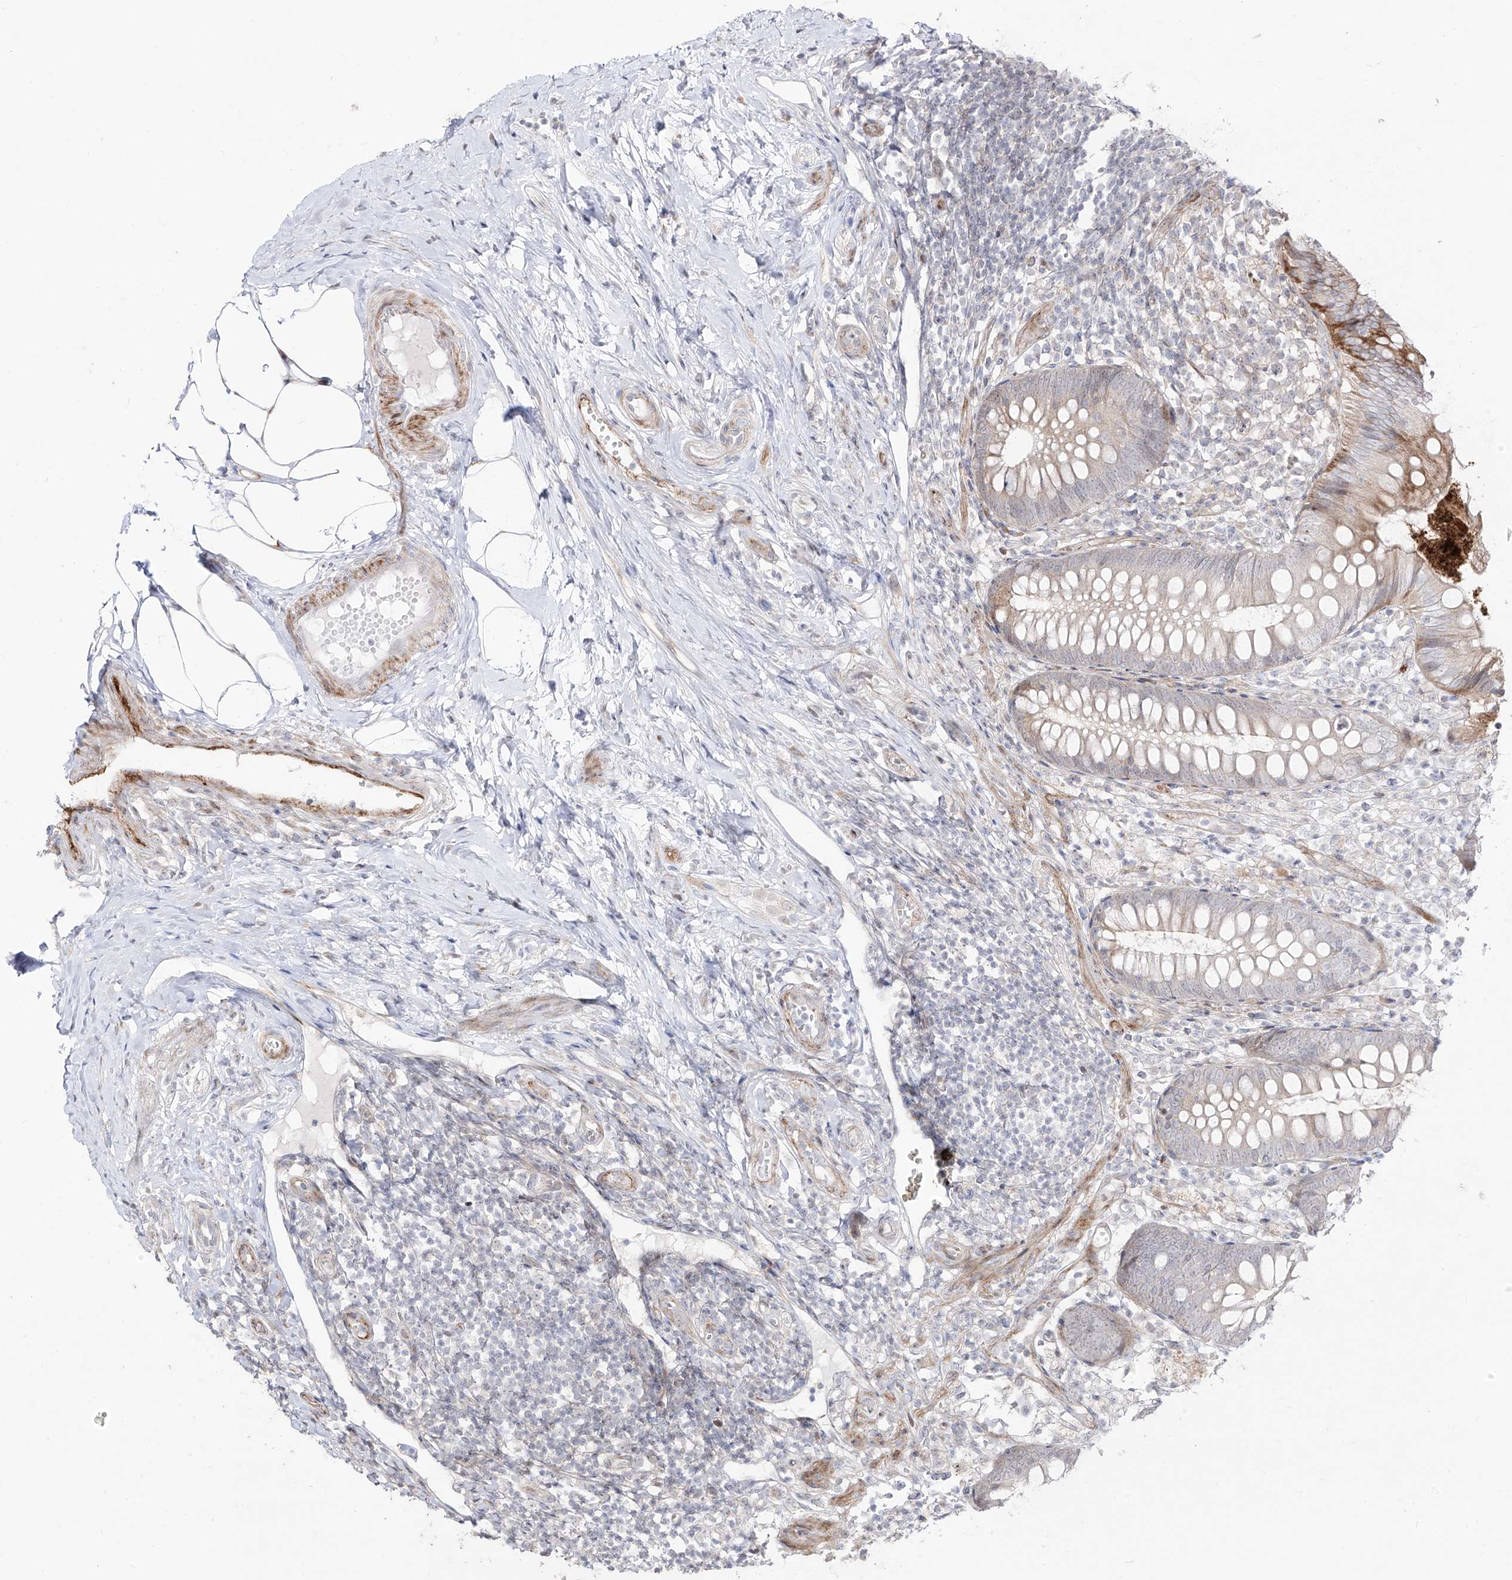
{"staining": {"intensity": "moderate", "quantity": "<25%", "location": "cytoplasmic/membranous,nuclear"}, "tissue": "appendix", "cell_type": "Glandular cells", "image_type": "normal", "snomed": [{"axis": "morphology", "description": "Normal tissue, NOS"}, {"axis": "topography", "description": "Appendix"}], "caption": "A histopathology image showing moderate cytoplasmic/membranous,nuclear staining in about <25% of glandular cells in normal appendix, as visualized by brown immunohistochemical staining.", "gene": "ZNF180", "patient": {"sex": "female", "age": 20}}